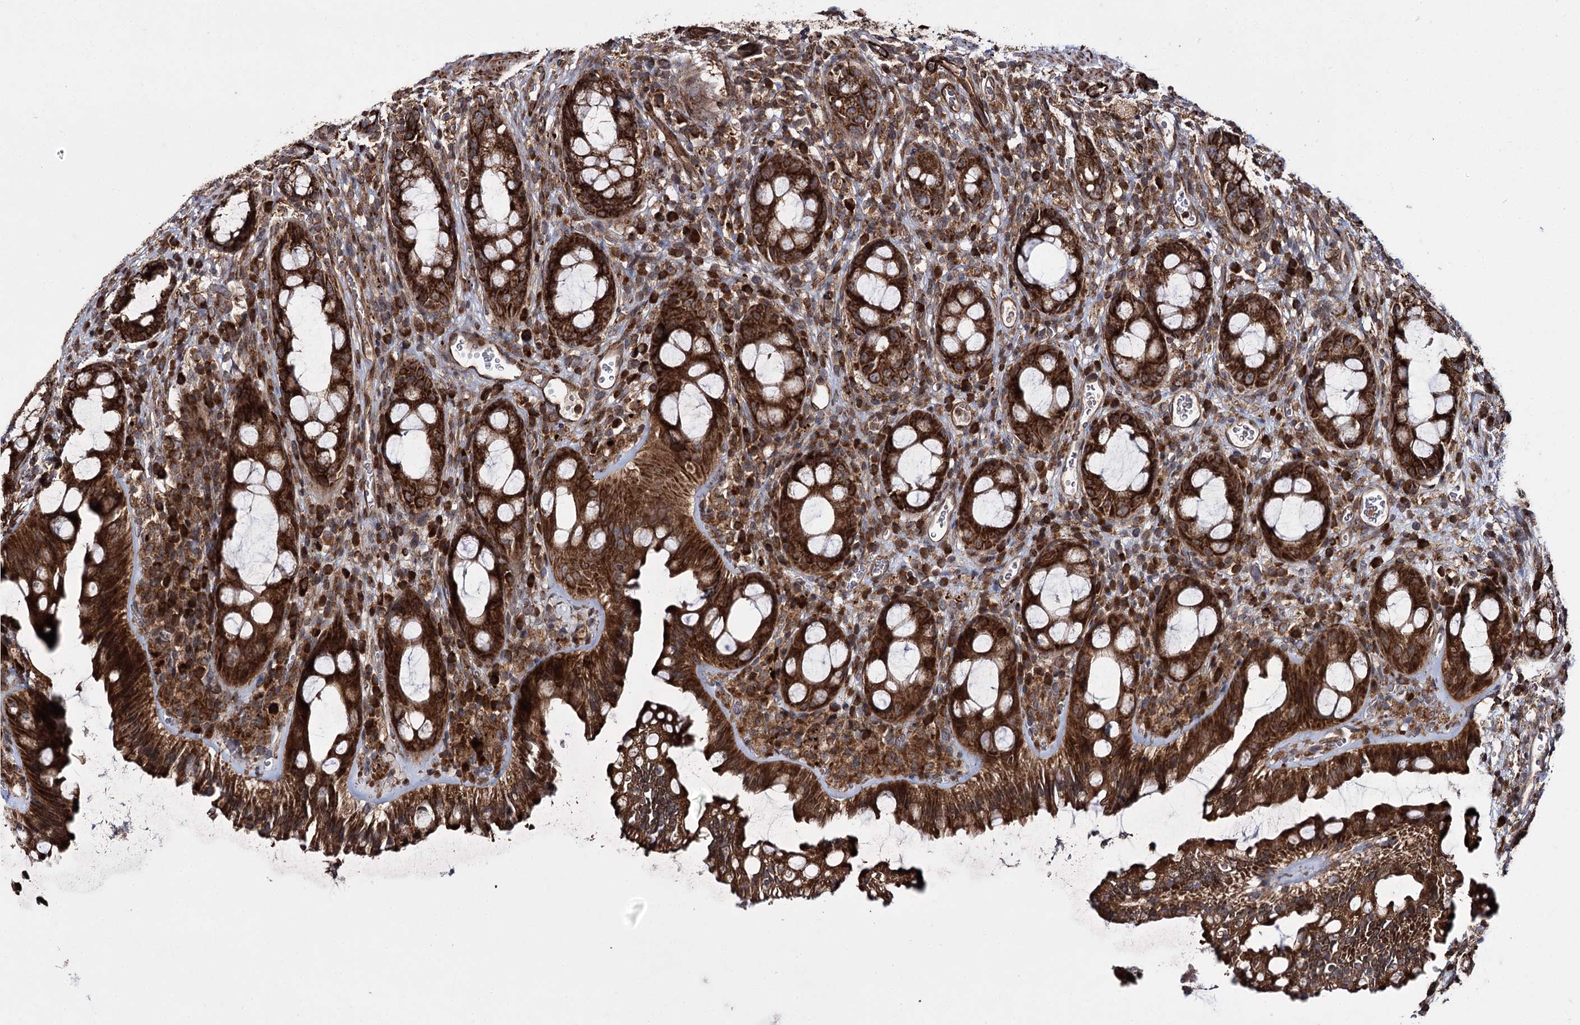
{"staining": {"intensity": "strong", "quantity": ">75%", "location": "cytoplasmic/membranous"}, "tissue": "rectum", "cell_type": "Glandular cells", "image_type": "normal", "snomed": [{"axis": "morphology", "description": "Normal tissue, NOS"}, {"axis": "topography", "description": "Rectum"}], "caption": "Approximately >75% of glandular cells in normal rectum display strong cytoplasmic/membranous protein expression as visualized by brown immunohistochemical staining.", "gene": "HECTD2", "patient": {"sex": "female", "age": 57}}